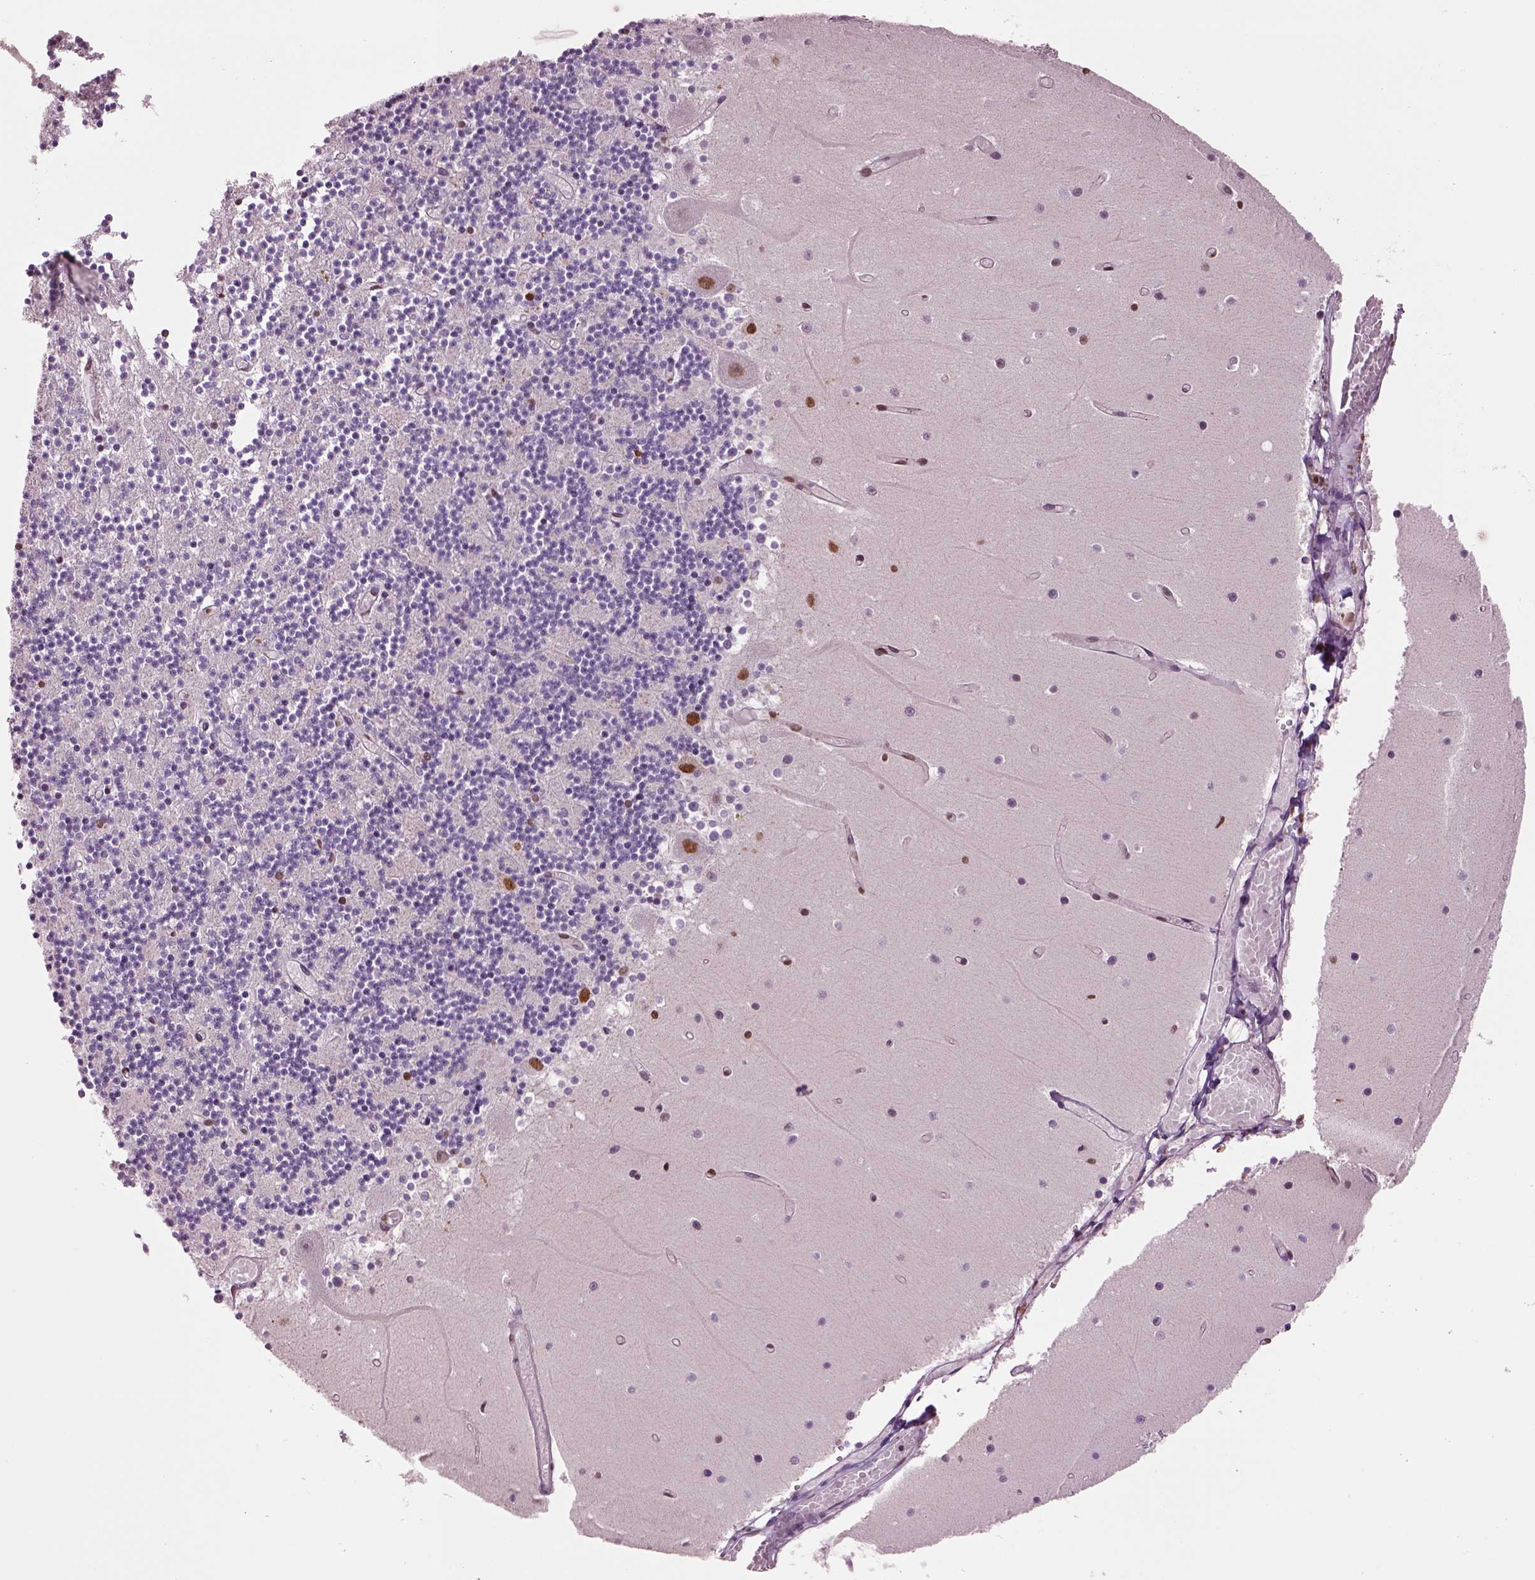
{"staining": {"intensity": "moderate", "quantity": ">75%", "location": "nuclear"}, "tissue": "cerebellum", "cell_type": "Cells in granular layer", "image_type": "normal", "snomed": [{"axis": "morphology", "description": "Normal tissue, NOS"}, {"axis": "topography", "description": "Cerebellum"}], "caption": "Immunohistochemistry of normal human cerebellum demonstrates medium levels of moderate nuclear positivity in about >75% of cells in granular layer. (DAB (3,3'-diaminobenzidine) IHC, brown staining for protein, blue staining for nuclei).", "gene": "DDX3X", "patient": {"sex": "female", "age": 28}}